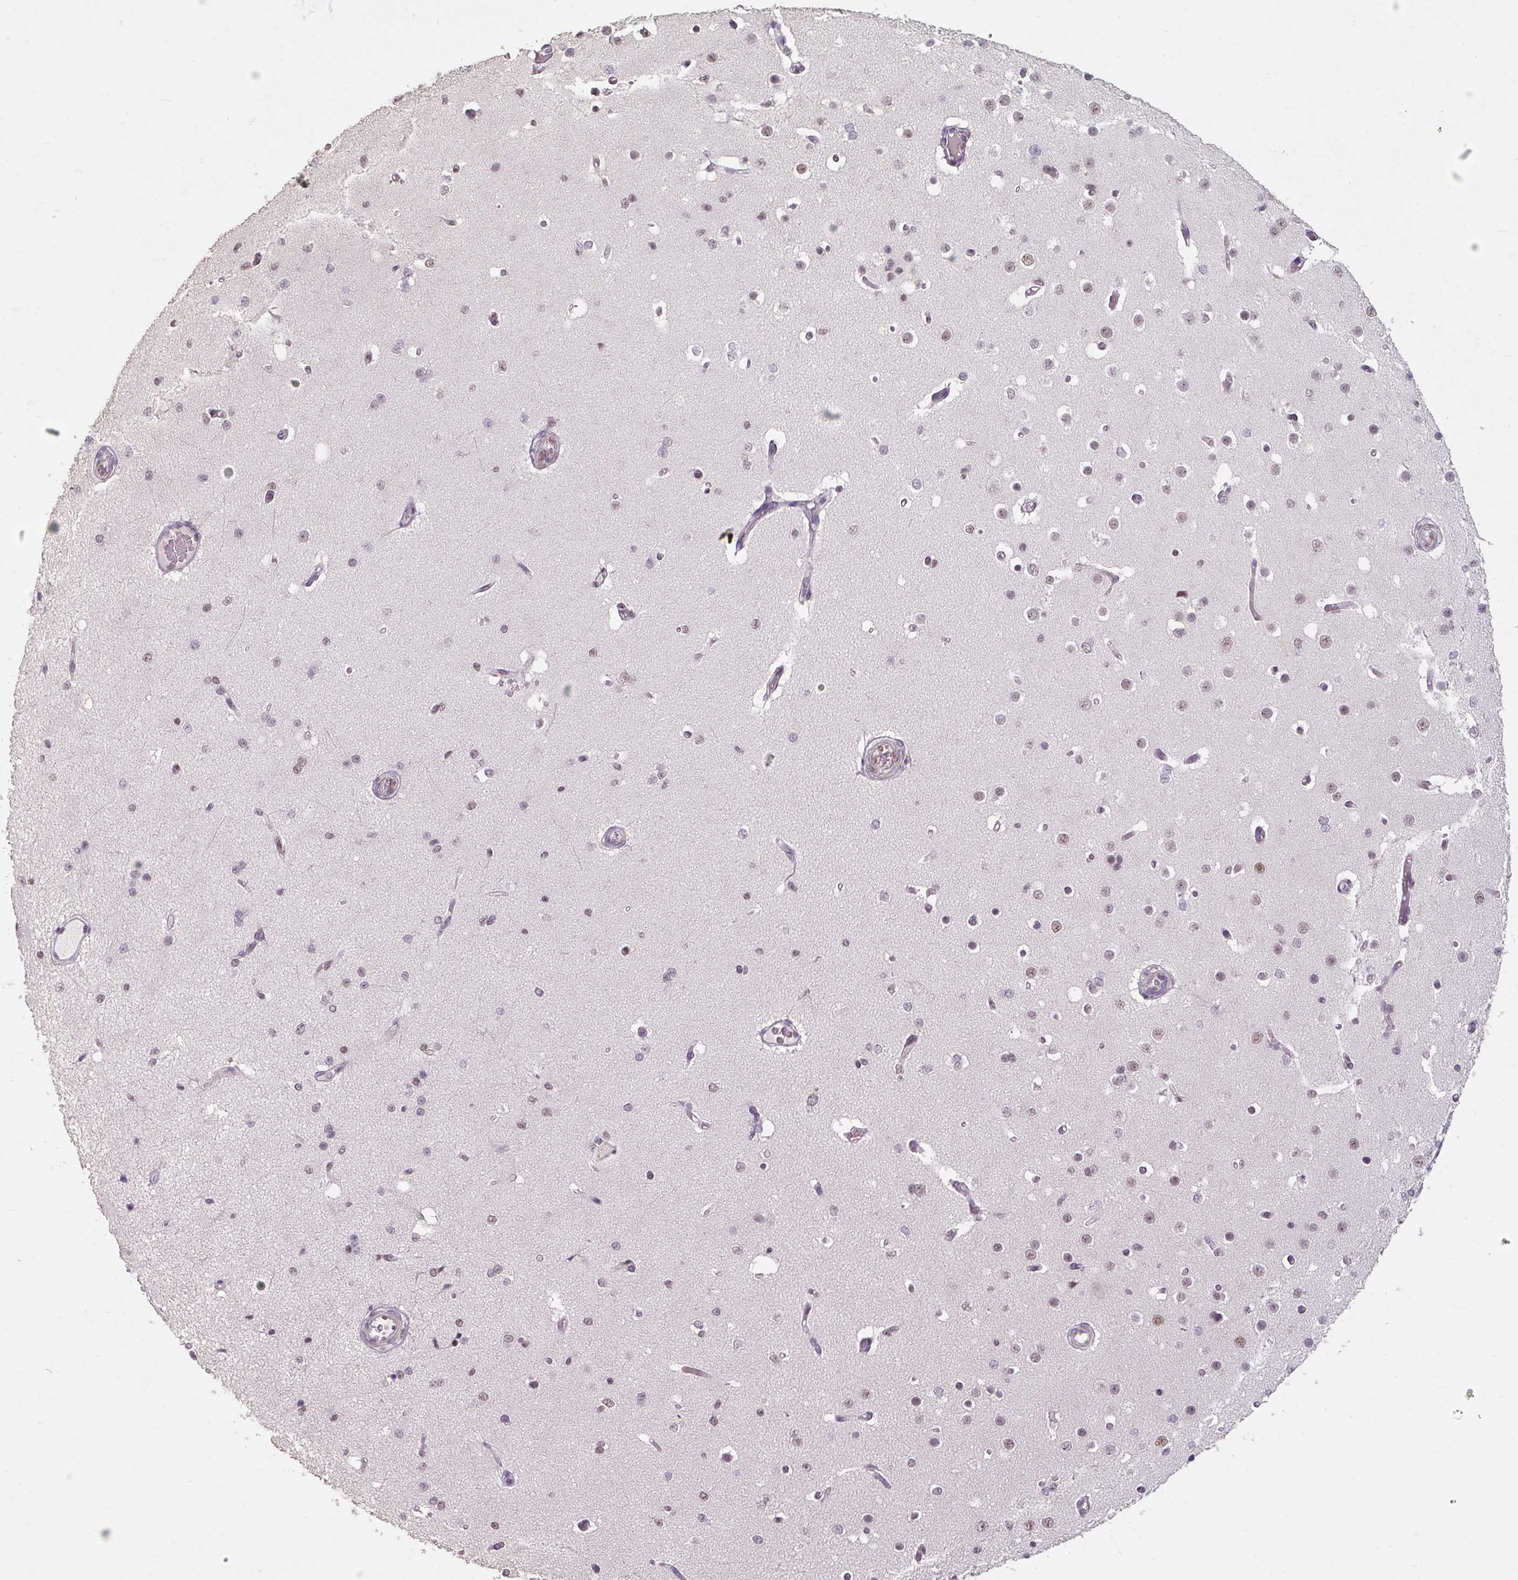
{"staining": {"intensity": "weak", "quantity": "<25%", "location": "nuclear"}, "tissue": "cerebral cortex", "cell_type": "Endothelial cells", "image_type": "normal", "snomed": [{"axis": "morphology", "description": "Normal tissue, NOS"}, {"axis": "morphology", "description": "Inflammation, NOS"}, {"axis": "topography", "description": "Cerebral cortex"}], "caption": "This is an IHC image of benign cerebral cortex. There is no positivity in endothelial cells.", "gene": "ENSG00000291316", "patient": {"sex": "male", "age": 6}}